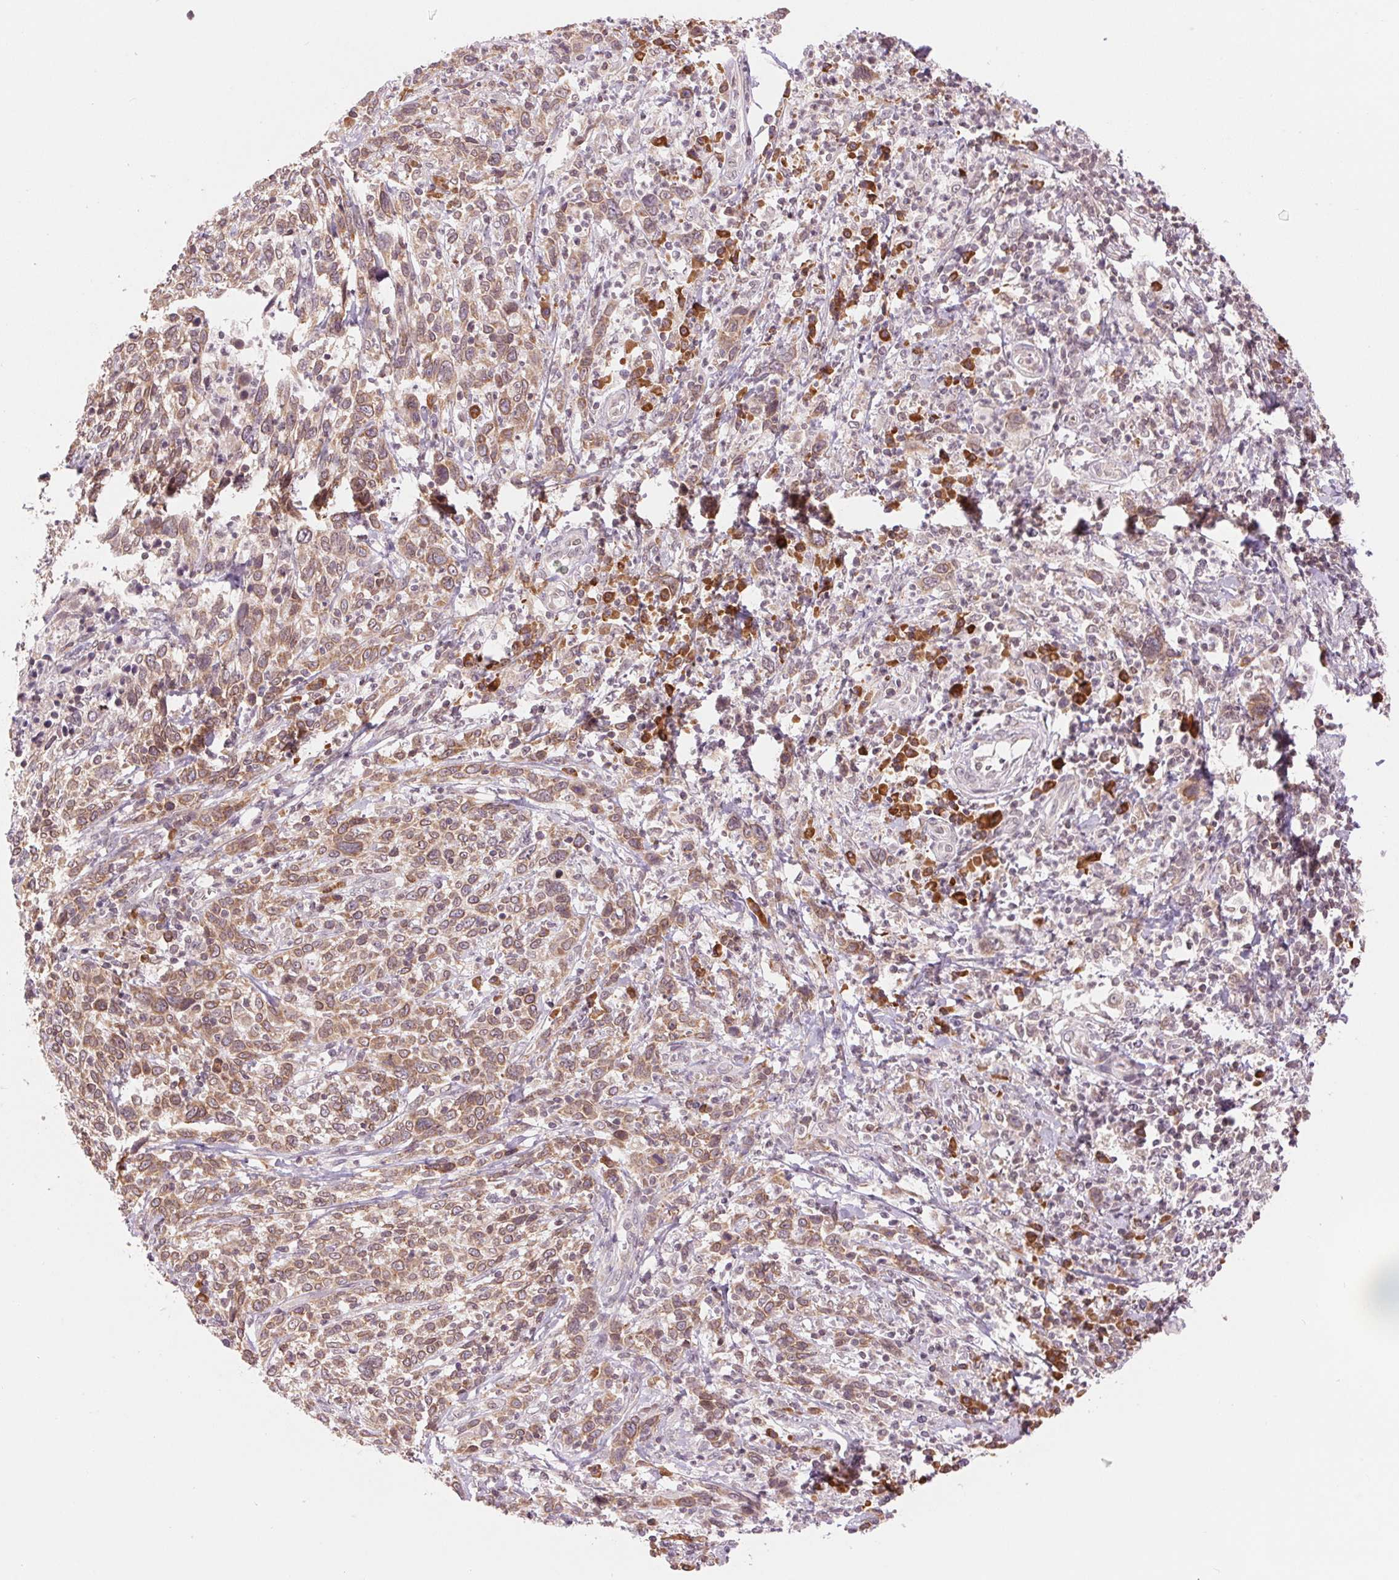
{"staining": {"intensity": "moderate", "quantity": ">75%", "location": "cytoplasmic/membranous"}, "tissue": "cervical cancer", "cell_type": "Tumor cells", "image_type": "cancer", "snomed": [{"axis": "morphology", "description": "Squamous cell carcinoma, NOS"}, {"axis": "topography", "description": "Cervix"}], "caption": "Immunohistochemical staining of squamous cell carcinoma (cervical) reveals moderate cytoplasmic/membranous protein staining in about >75% of tumor cells.", "gene": "TECR", "patient": {"sex": "female", "age": 46}}